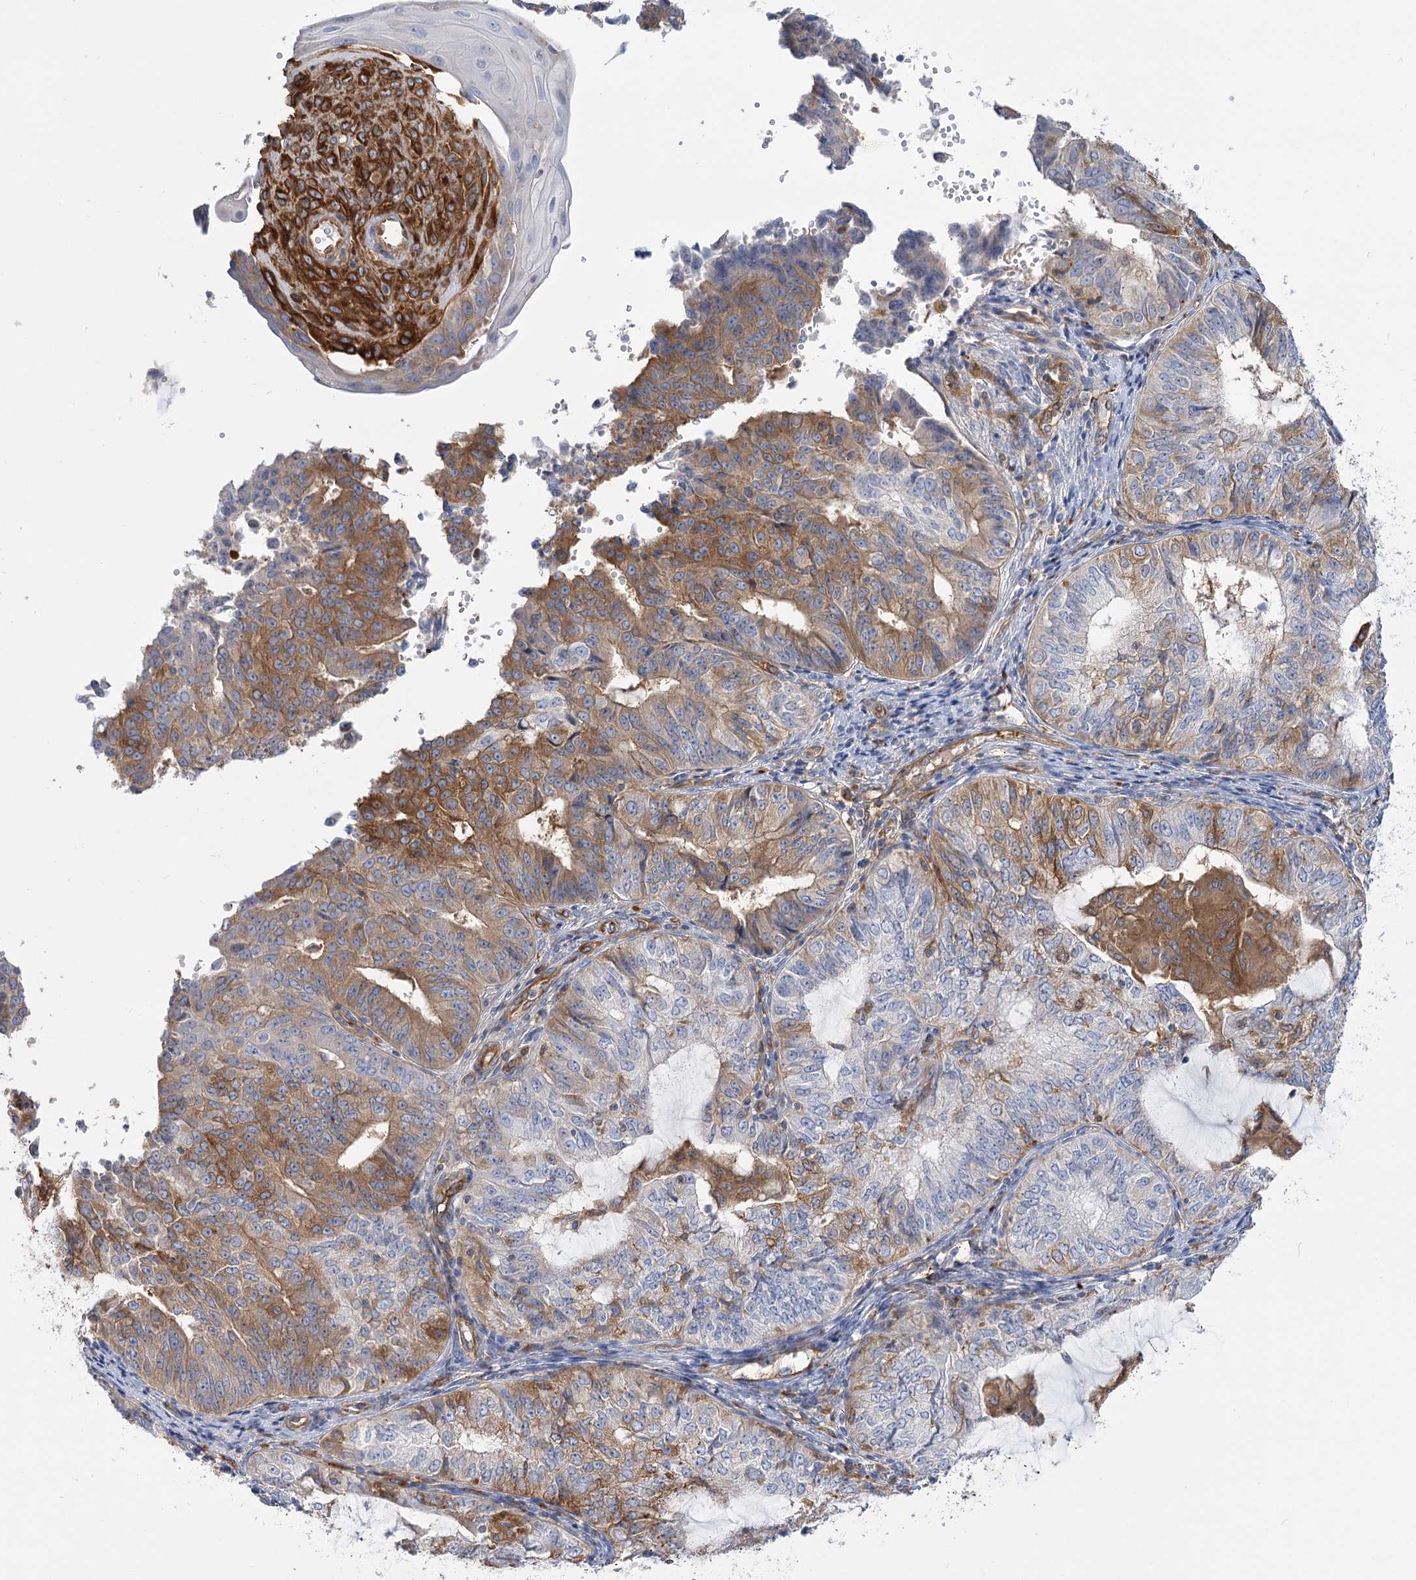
{"staining": {"intensity": "moderate", "quantity": "25%-75%", "location": "cytoplasmic/membranous"}, "tissue": "endometrial cancer", "cell_type": "Tumor cells", "image_type": "cancer", "snomed": [{"axis": "morphology", "description": "Adenocarcinoma, NOS"}, {"axis": "topography", "description": "Endometrium"}], "caption": "Endometrial cancer stained for a protein displays moderate cytoplasmic/membranous positivity in tumor cells. (Stains: DAB in brown, nuclei in blue, Microscopy: brightfield microscopy at high magnification).", "gene": "GUSB", "patient": {"sex": "female", "age": 32}}